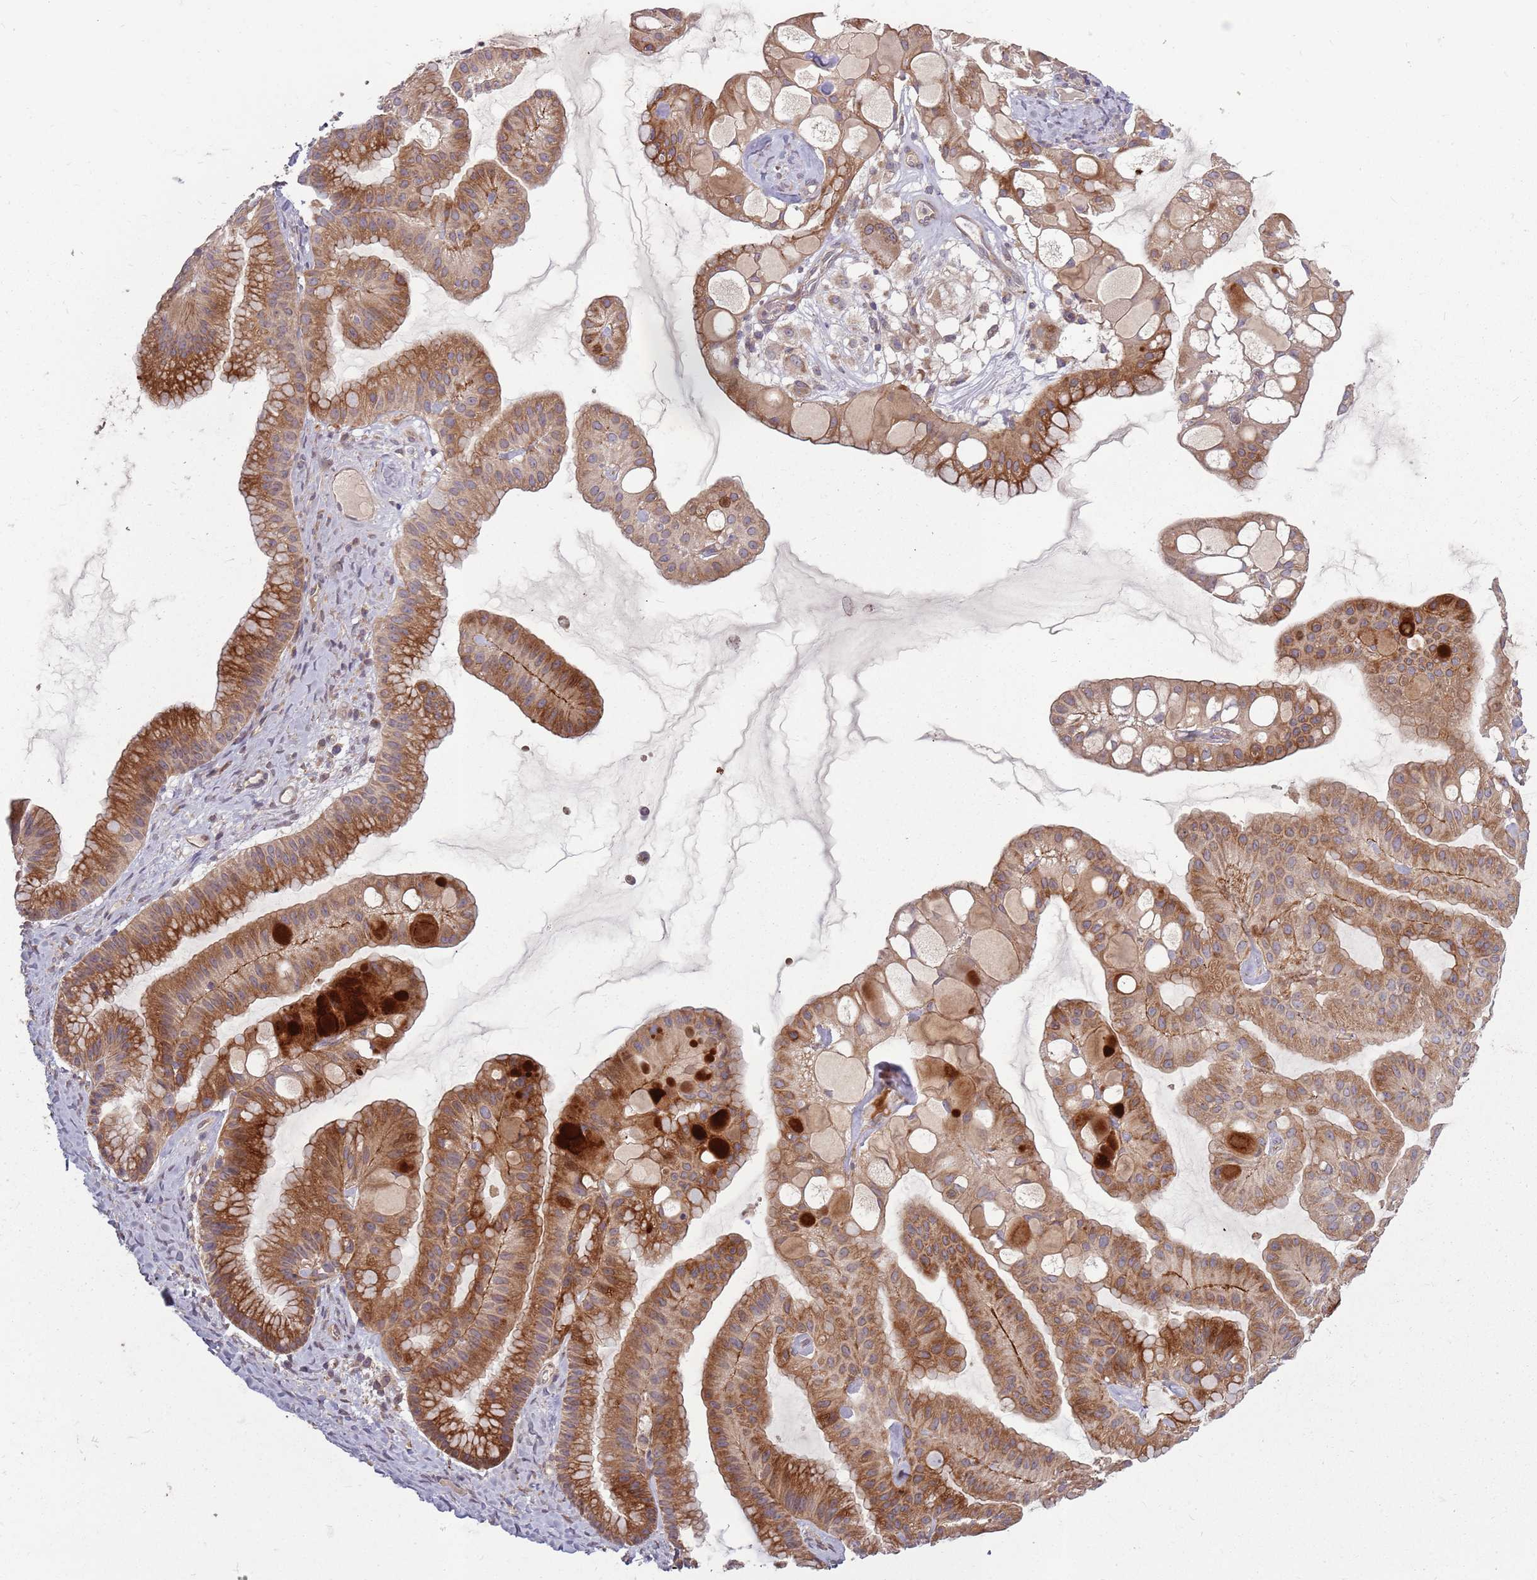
{"staining": {"intensity": "strong", "quantity": "25%-75%", "location": "cytoplasmic/membranous"}, "tissue": "ovarian cancer", "cell_type": "Tumor cells", "image_type": "cancer", "snomed": [{"axis": "morphology", "description": "Cystadenocarcinoma, mucinous, NOS"}, {"axis": "topography", "description": "Ovary"}], "caption": "Ovarian mucinous cystadenocarcinoma stained with IHC demonstrates strong cytoplasmic/membranous expression in approximately 25%-75% of tumor cells.", "gene": "PLD6", "patient": {"sex": "female", "age": 61}}